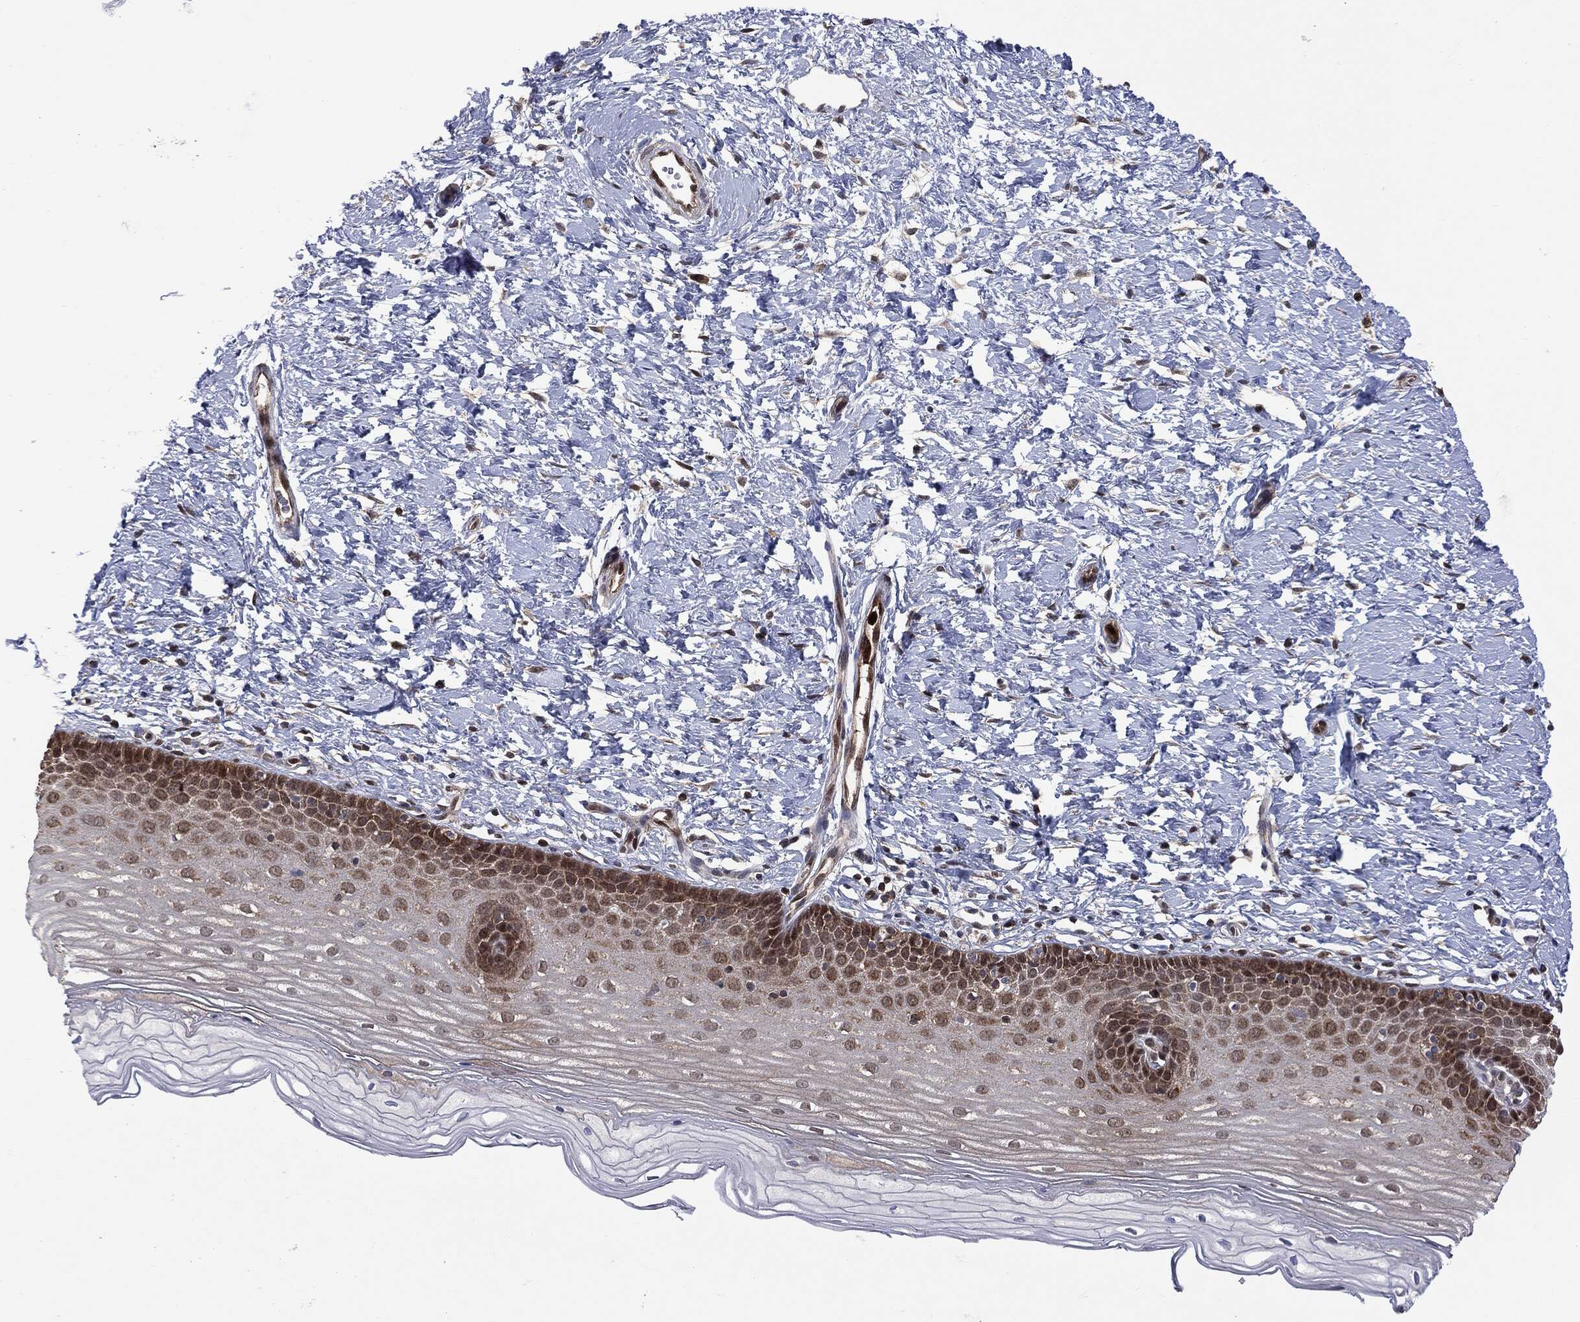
{"staining": {"intensity": "moderate", "quantity": ">75%", "location": "cytoplasmic/membranous,nuclear"}, "tissue": "cervix", "cell_type": "Glandular cells", "image_type": "normal", "snomed": [{"axis": "morphology", "description": "Normal tissue, NOS"}, {"axis": "topography", "description": "Cervix"}], "caption": "Immunohistochemical staining of normal human cervix demonstrates >75% levels of moderate cytoplasmic/membranous,nuclear protein staining in approximately >75% of glandular cells.", "gene": "GPI", "patient": {"sex": "female", "age": 37}}